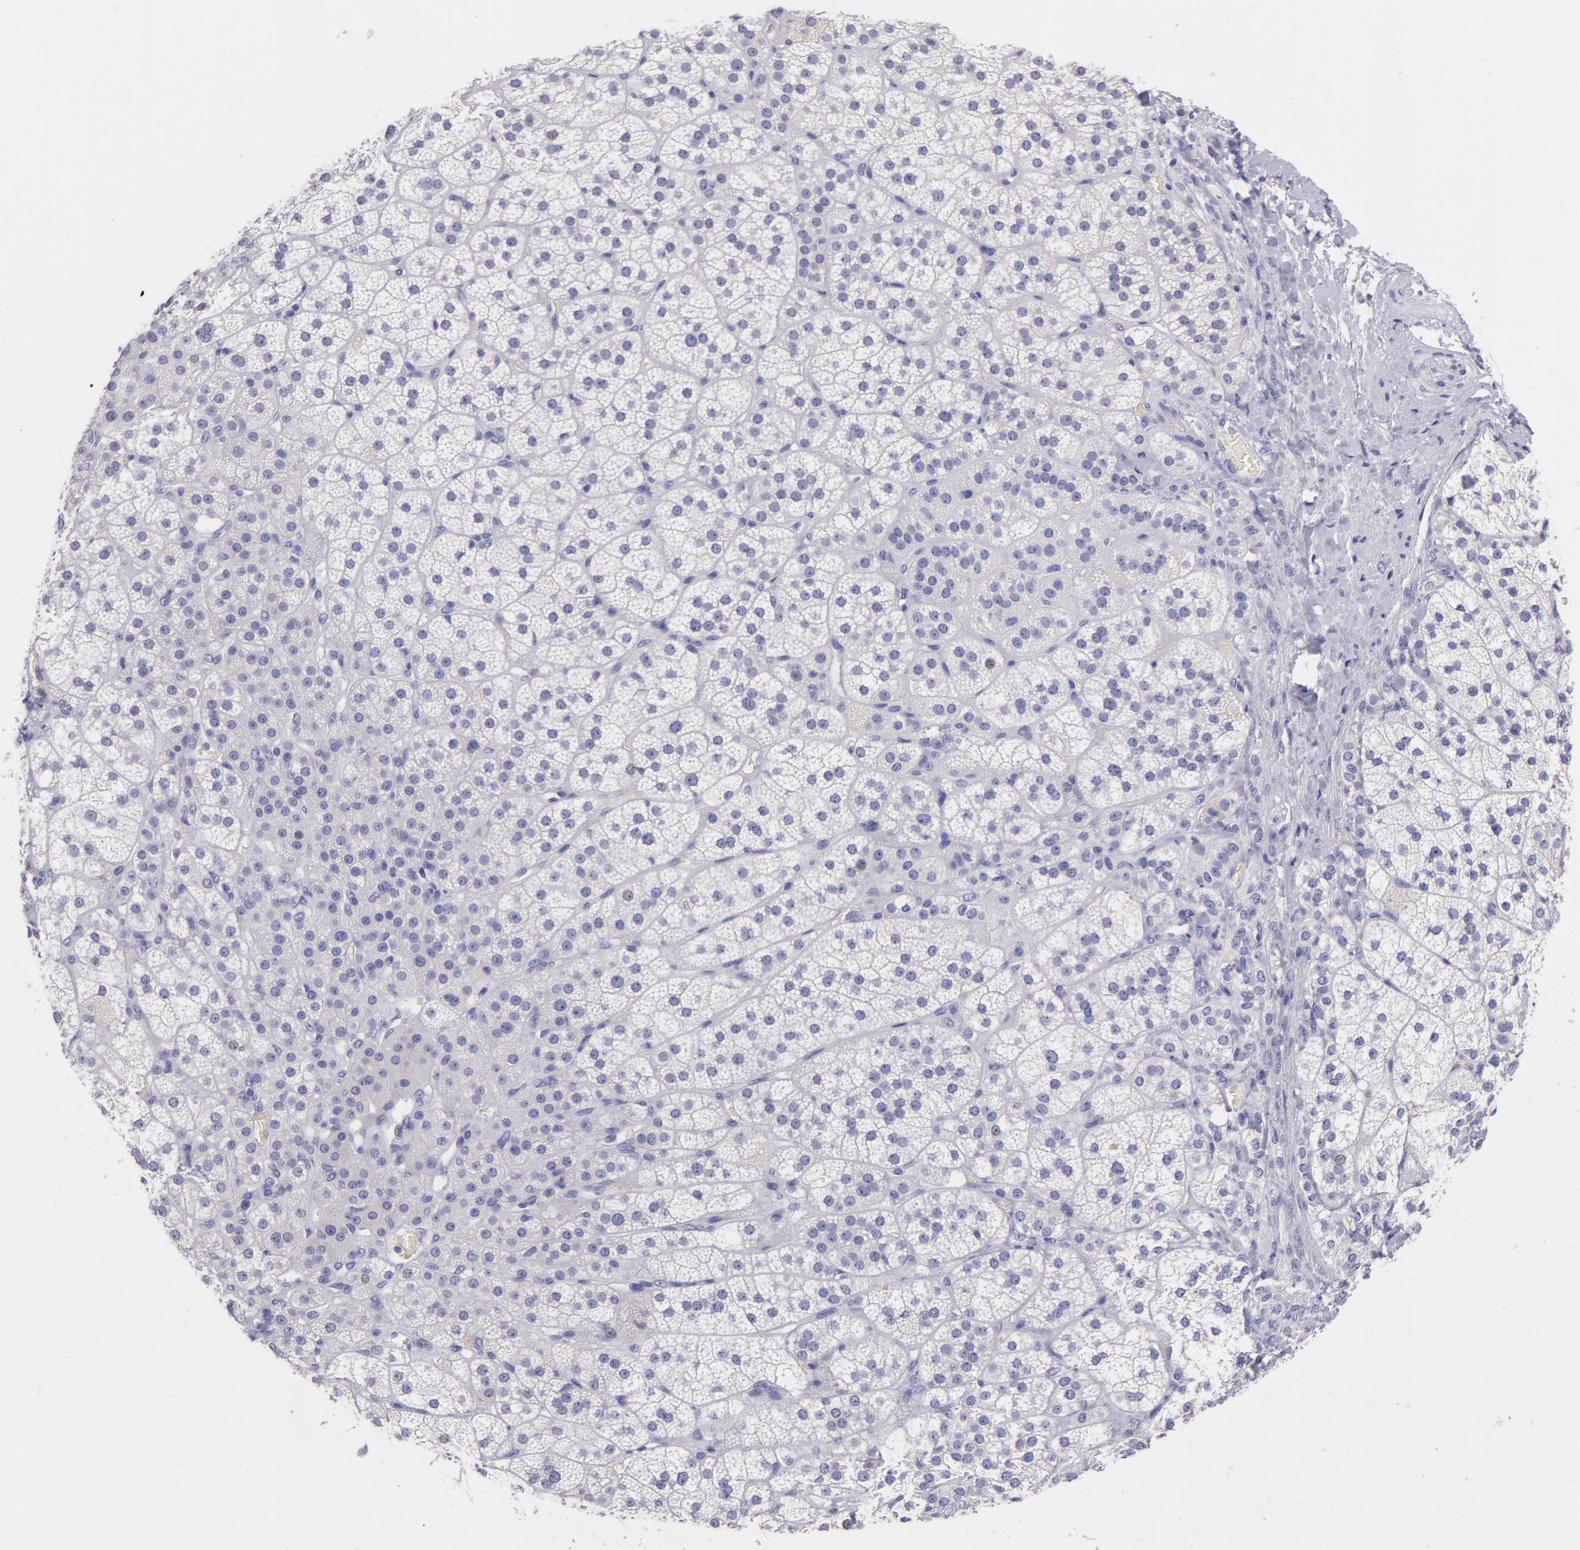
{"staining": {"intensity": "negative", "quantity": "none", "location": "none"}, "tissue": "adrenal gland", "cell_type": "Glandular cells", "image_type": "normal", "snomed": [{"axis": "morphology", "description": "Normal tissue, NOS"}, {"axis": "topography", "description": "Adrenal gland"}], "caption": "High power microscopy micrograph of an IHC image of unremarkable adrenal gland, revealing no significant staining in glandular cells. (DAB IHC with hematoxylin counter stain).", "gene": "CD44", "patient": {"sex": "female", "age": 60}}